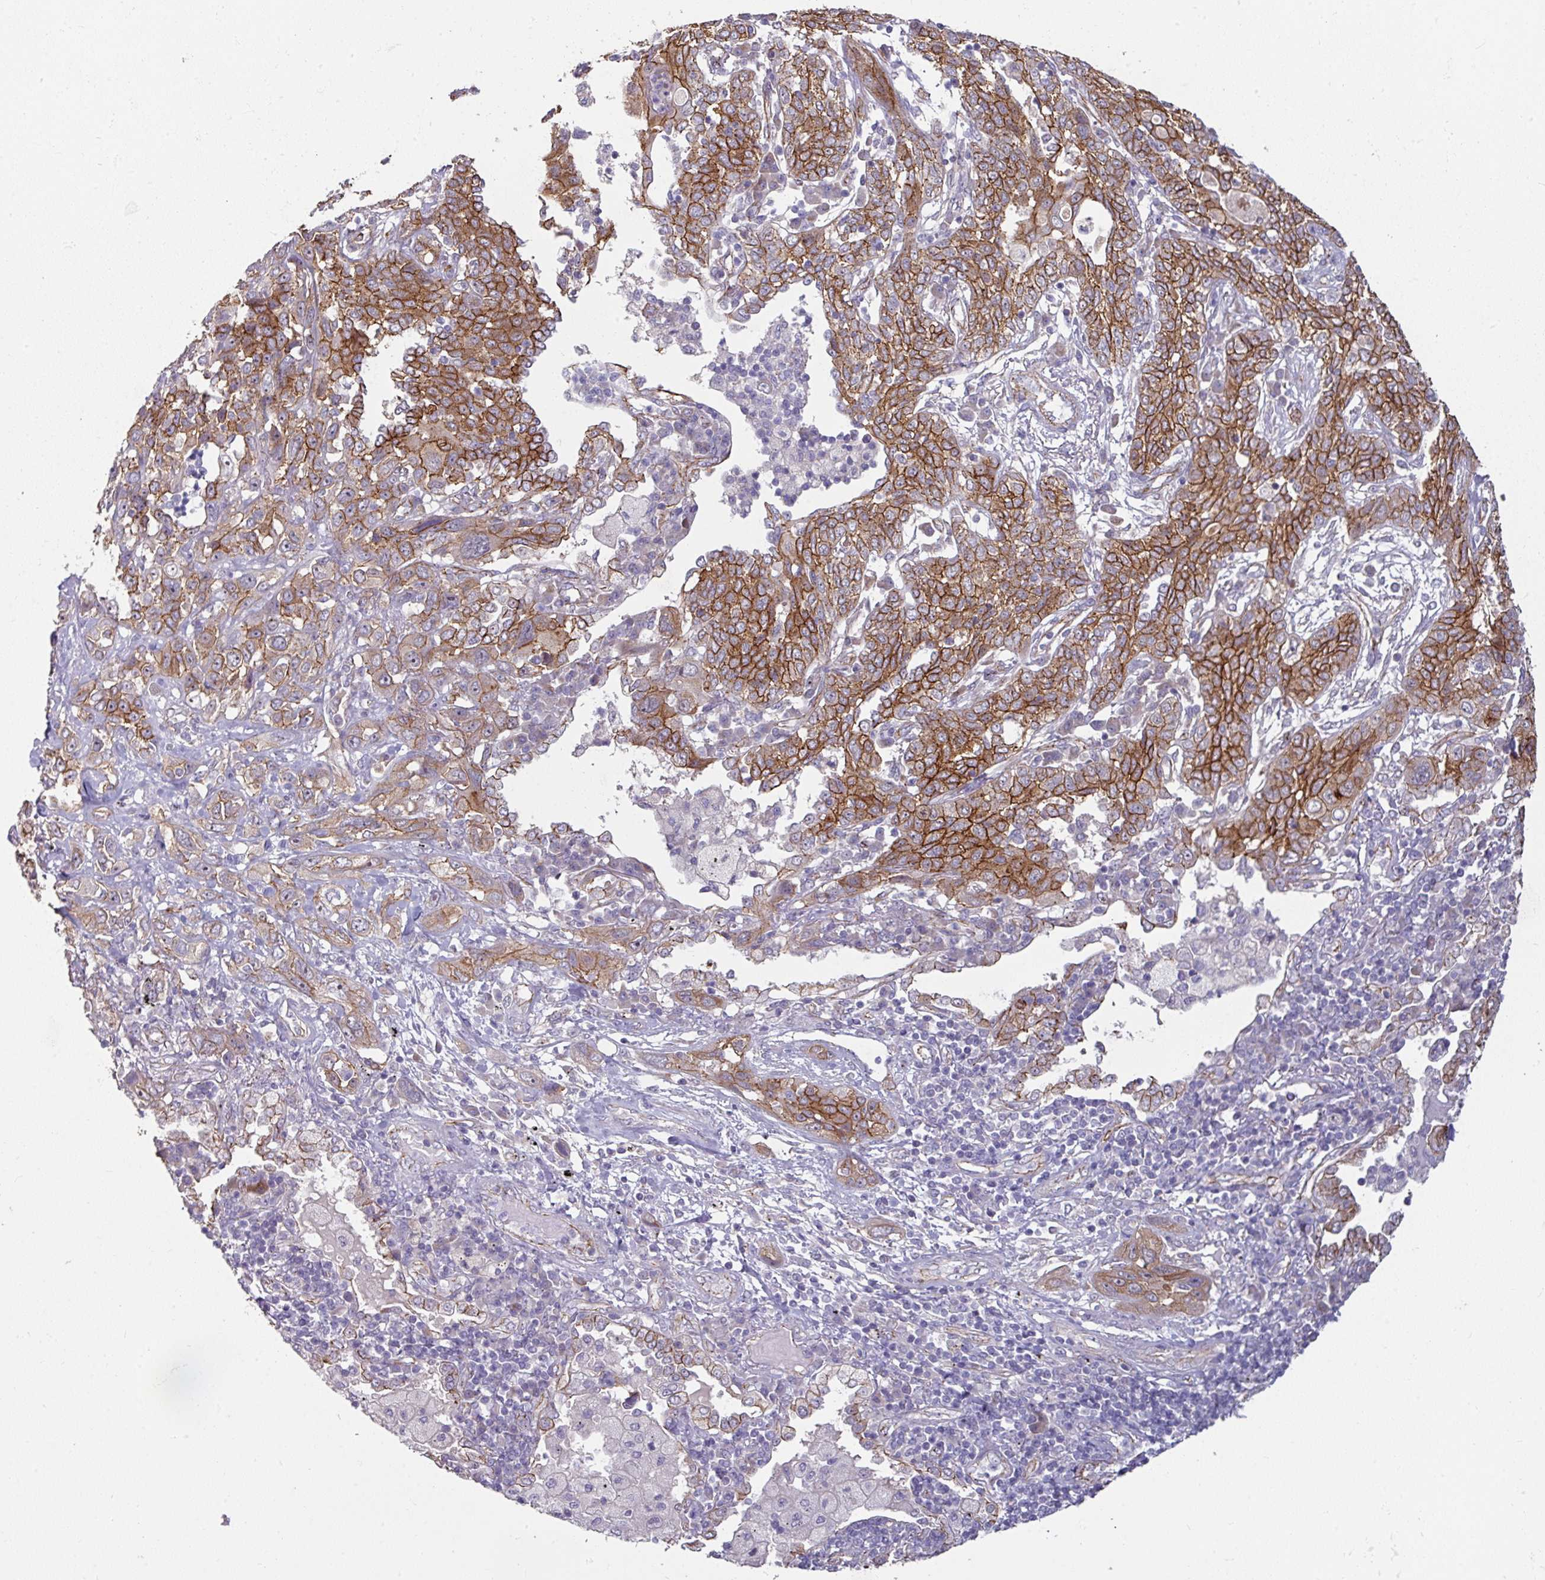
{"staining": {"intensity": "strong", "quantity": "25%-75%", "location": "cytoplasmic/membranous"}, "tissue": "lung cancer", "cell_type": "Tumor cells", "image_type": "cancer", "snomed": [{"axis": "morphology", "description": "Squamous cell carcinoma, NOS"}, {"axis": "topography", "description": "Lung"}], "caption": "Brown immunohistochemical staining in human lung squamous cell carcinoma shows strong cytoplasmic/membranous expression in approximately 25%-75% of tumor cells.", "gene": "JUP", "patient": {"sex": "female", "age": 70}}